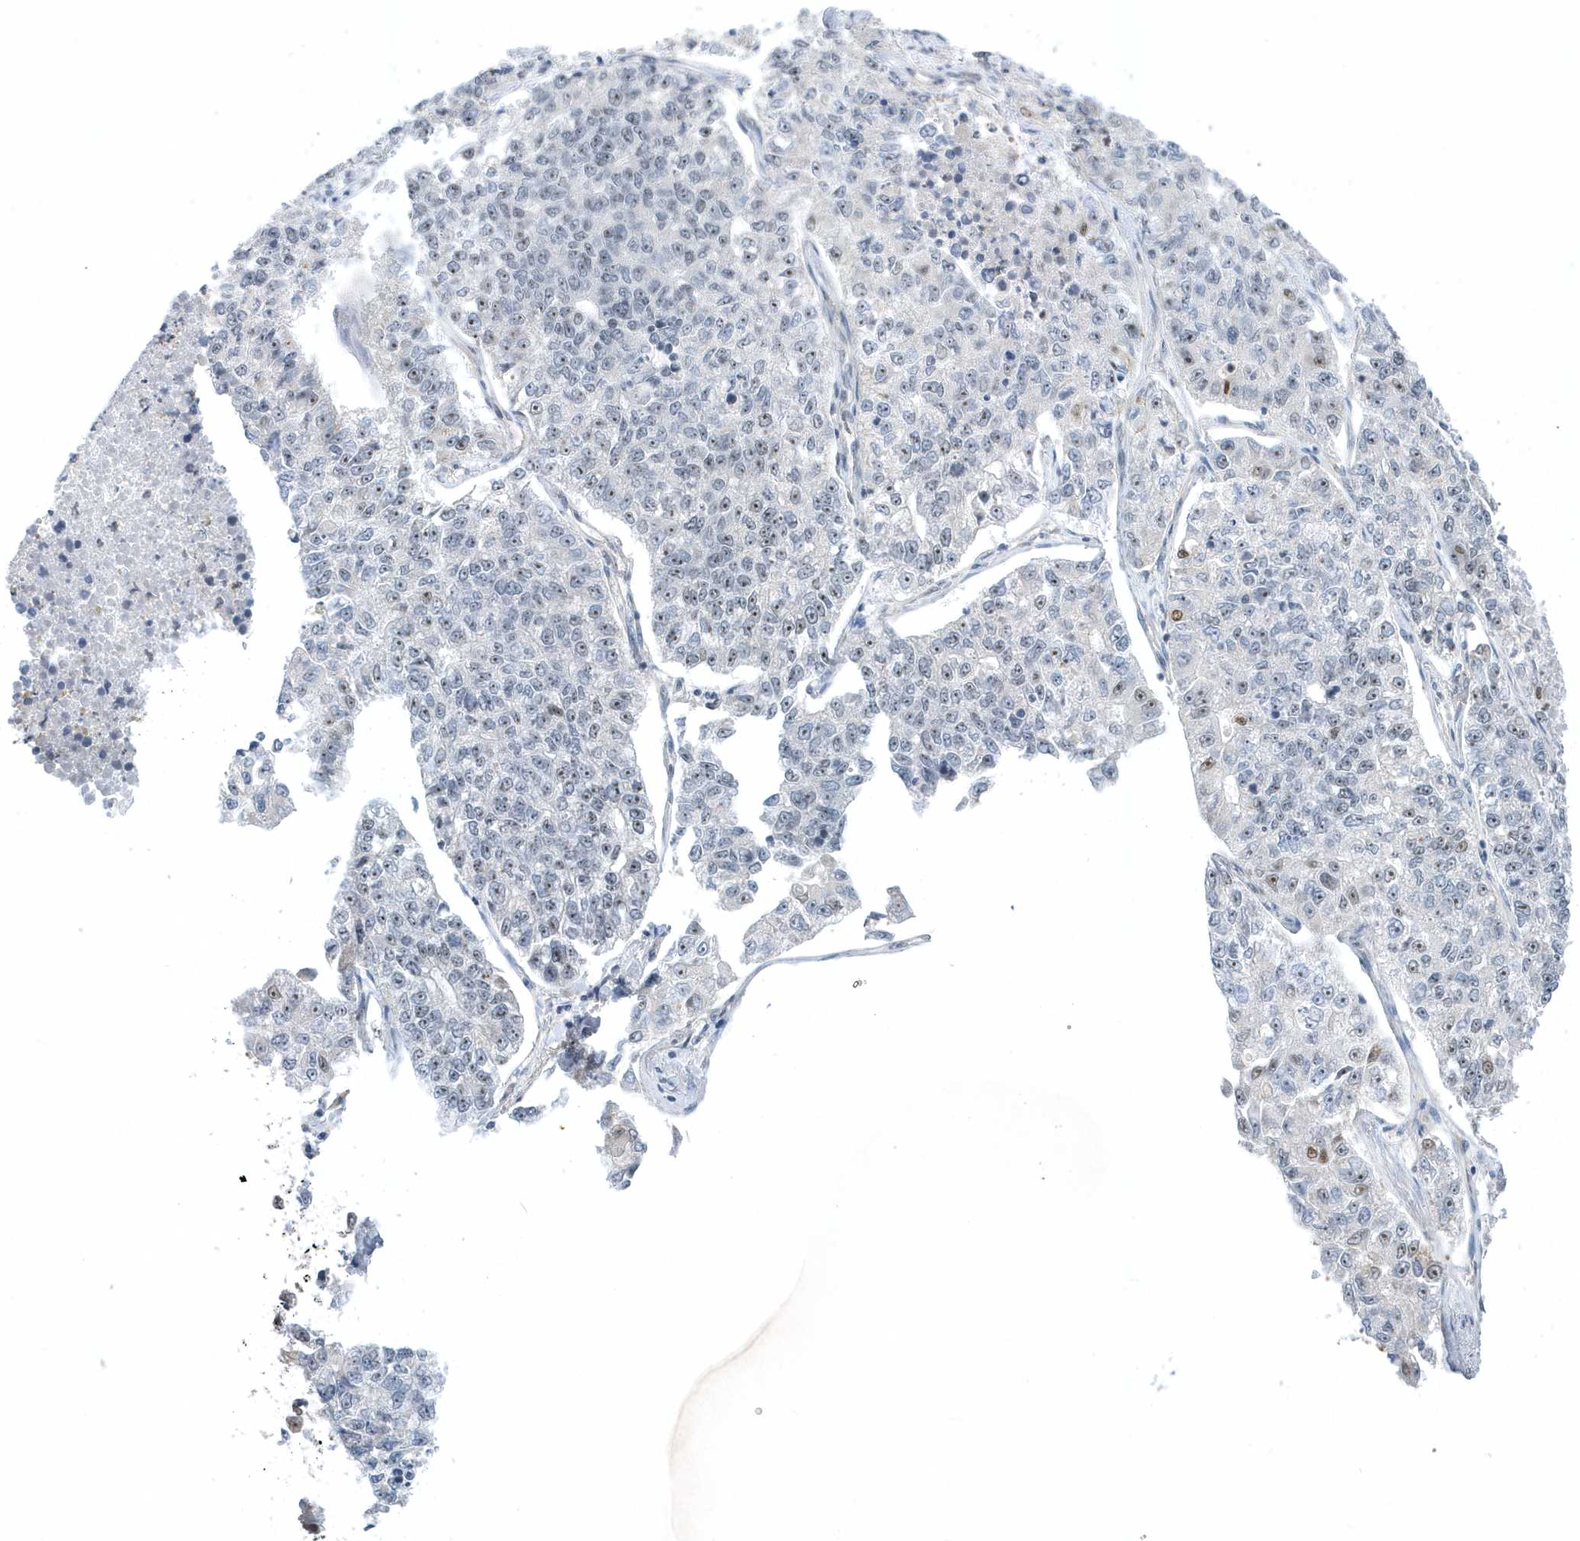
{"staining": {"intensity": "weak", "quantity": "25%-75%", "location": "nuclear"}, "tissue": "lung cancer", "cell_type": "Tumor cells", "image_type": "cancer", "snomed": [{"axis": "morphology", "description": "Adenocarcinoma, NOS"}, {"axis": "topography", "description": "Lung"}], "caption": "Adenocarcinoma (lung) stained for a protein displays weak nuclear positivity in tumor cells.", "gene": "ZNF740", "patient": {"sex": "male", "age": 49}}